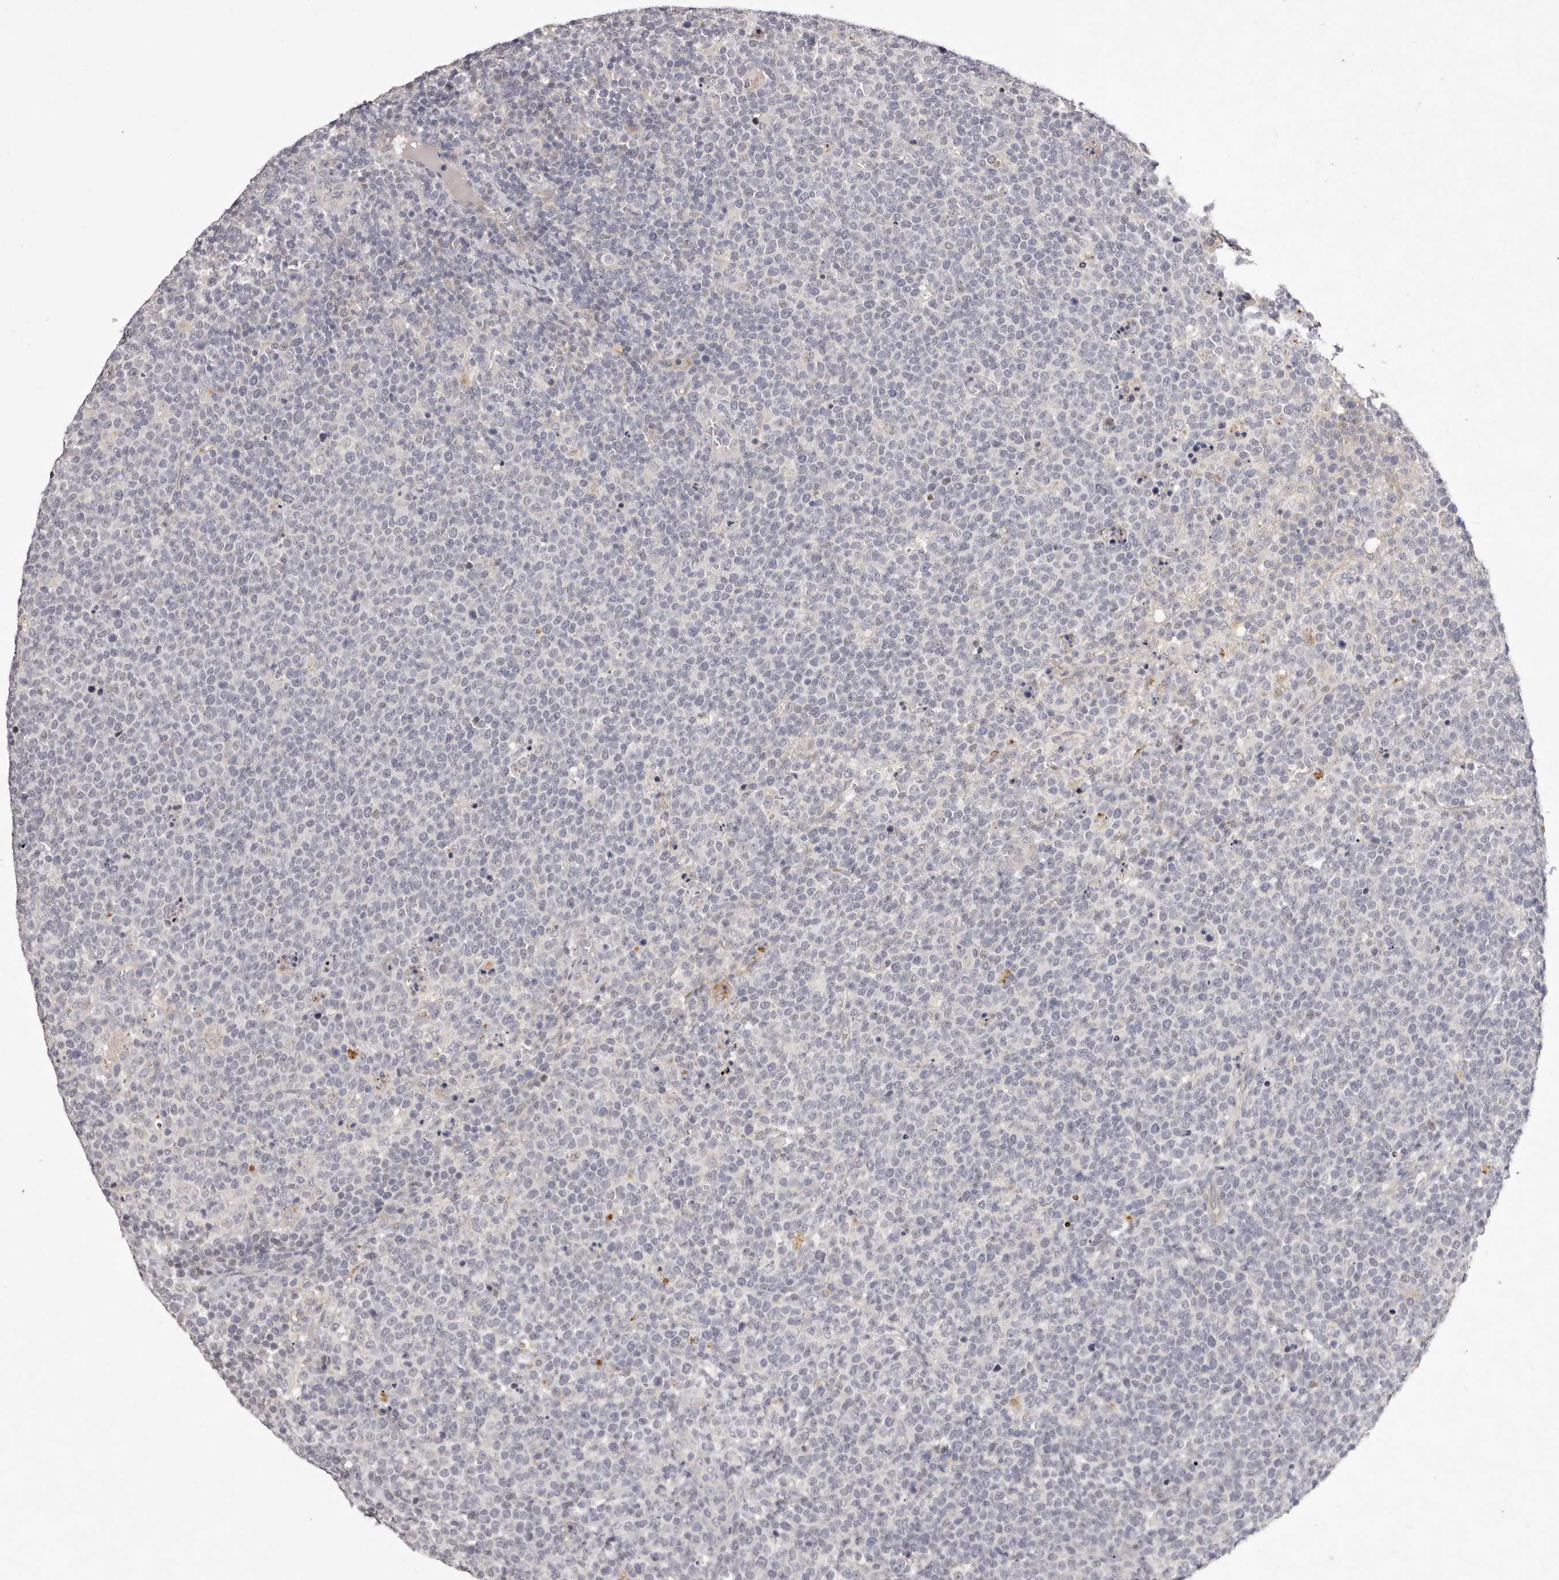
{"staining": {"intensity": "negative", "quantity": "none", "location": "none"}, "tissue": "lymphoma", "cell_type": "Tumor cells", "image_type": "cancer", "snomed": [{"axis": "morphology", "description": "Malignant lymphoma, non-Hodgkin's type, High grade"}, {"axis": "topography", "description": "Lymph node"}], "caption": "Protein analysis of lymphoma displays no significant positivity in tumor cells.", "gene": "GARNL3", "patient": {"sex": "male", "age": 61}}